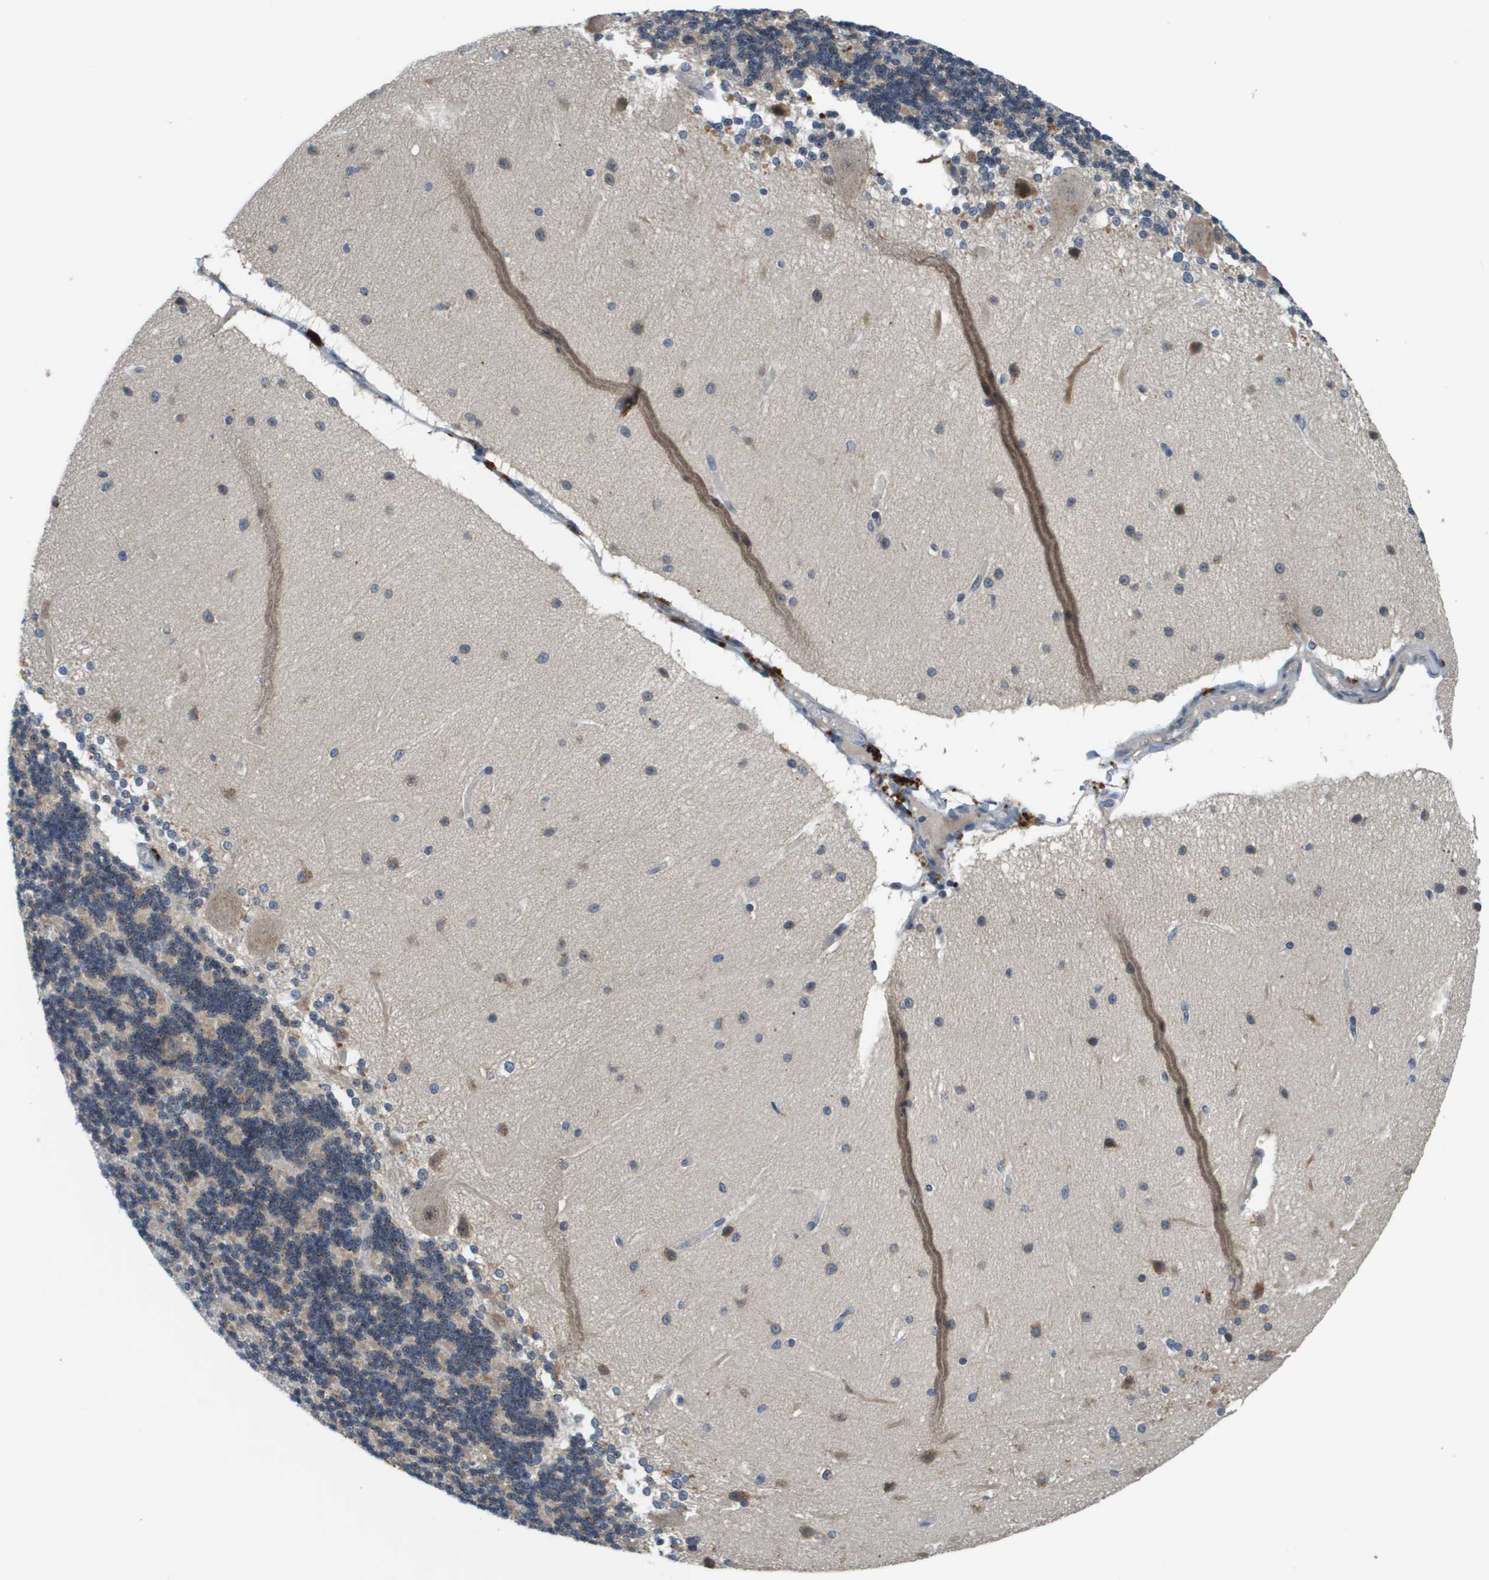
{"staining": {"intensity": "weak", "quantity": "<25%", "location": "cytoplasmic/membranous"}, "tissue": "cerebellum", "cell_type": "Cells in granular layer", "image_type": "normal", "snomed": [{"axis": "morphology", "description": "Normal tissue, NOS"}, {"axis": "topography", "description": "Cerebellum"}], "caption": "The immunohistochemistry image has no significant staining in cells in granular layer of cerebellum.", "gene": "SLC25A20", "patient": {"sex": "female", "age": 54}}